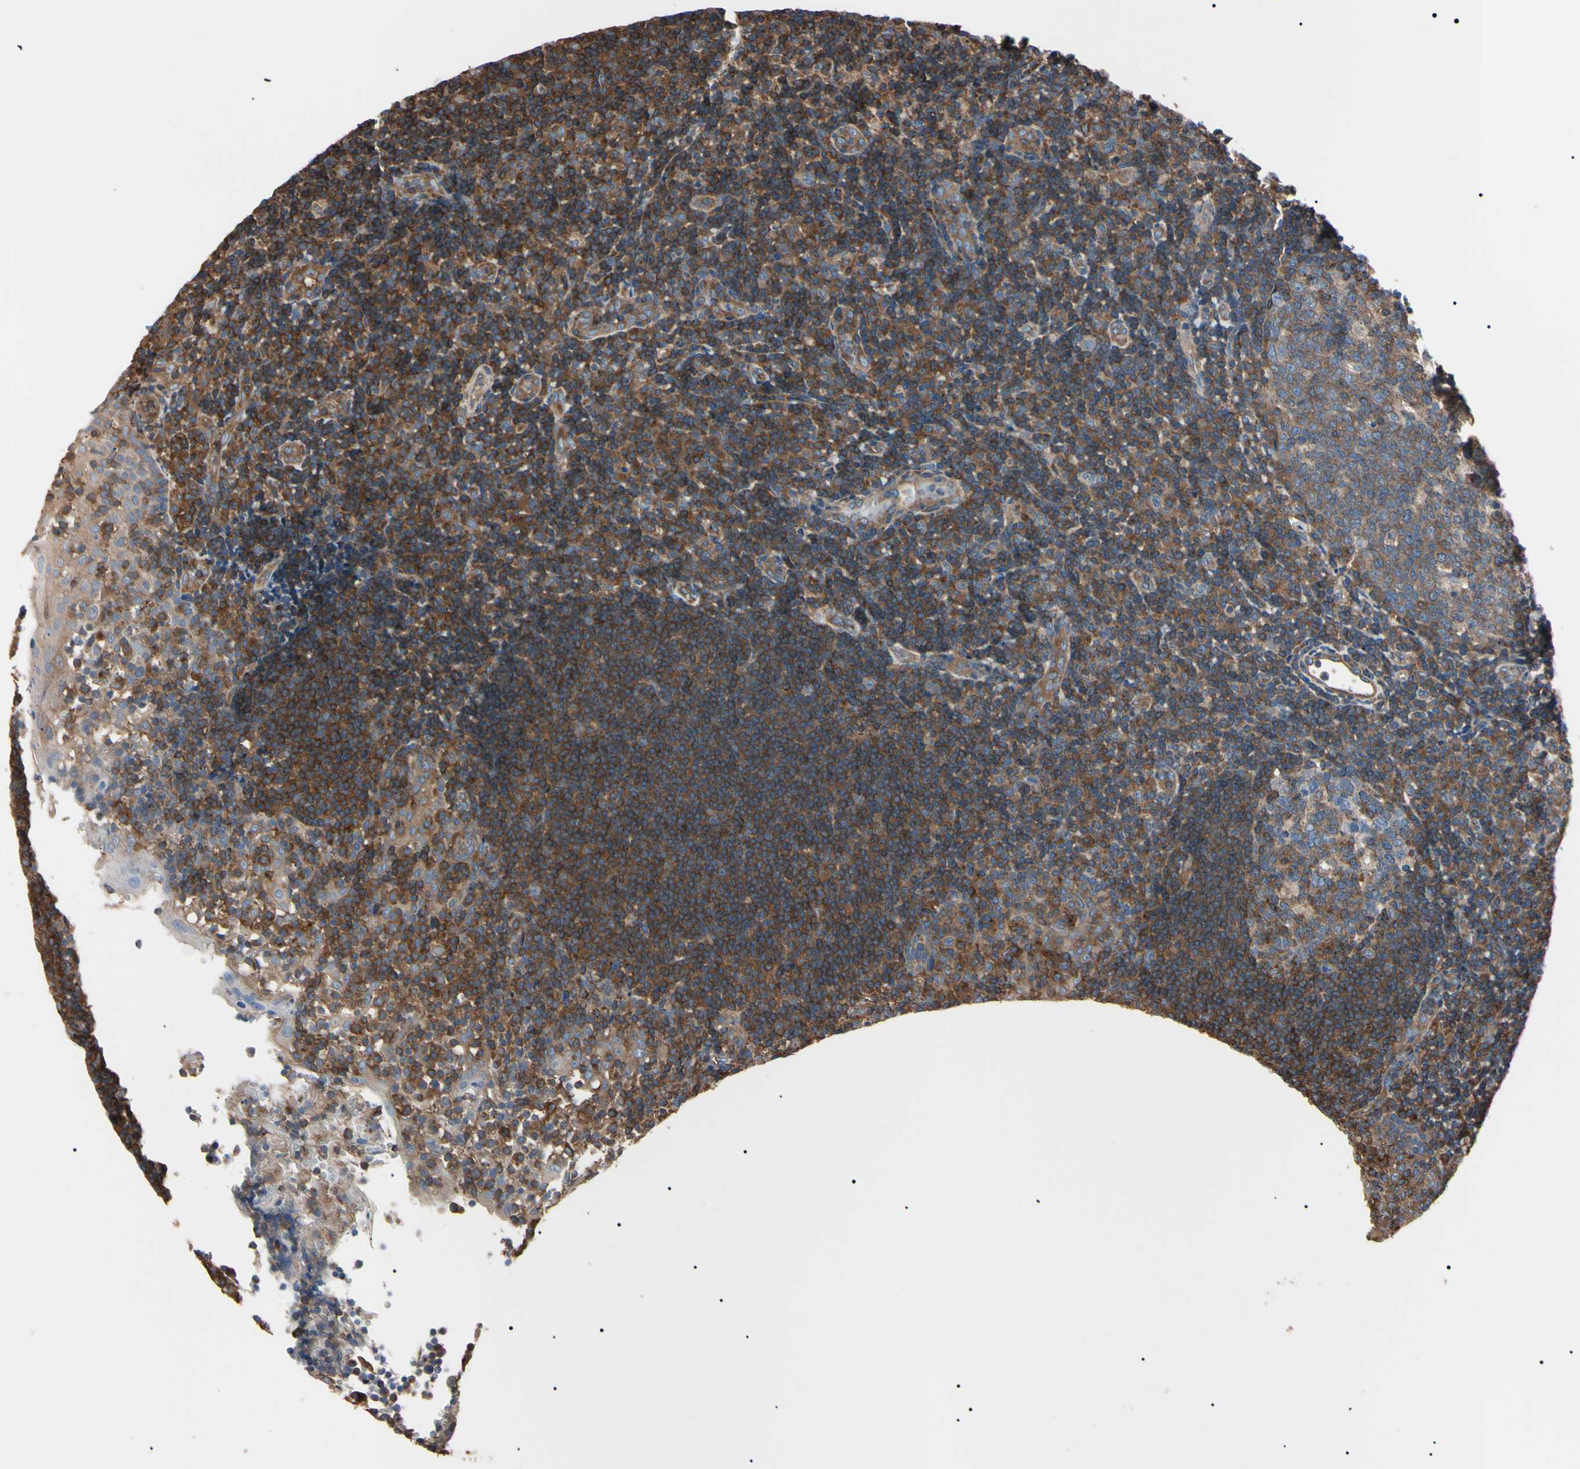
{"staining": {"intensity": "moderate", "quantity": ">75%", "location": "cytoplasmic/membranous"}, "tissue": "tonsil", "cell_type": "Germinal center cells", "image_type": "normal", "snomed": [{"axis": "morphology", "description": "Normal tissue, NOS"}, {"axis": "topography", "description": "Tonsil"}], "caption": "This is a micrograph of immunohistochemistry staining of unremarkable tonsil, which shows moderate positivity in the cytoplasmic/membranous of germinal center cells.", "gene": "PRKACA", "patient": {"sex": "female", "age": 40}}